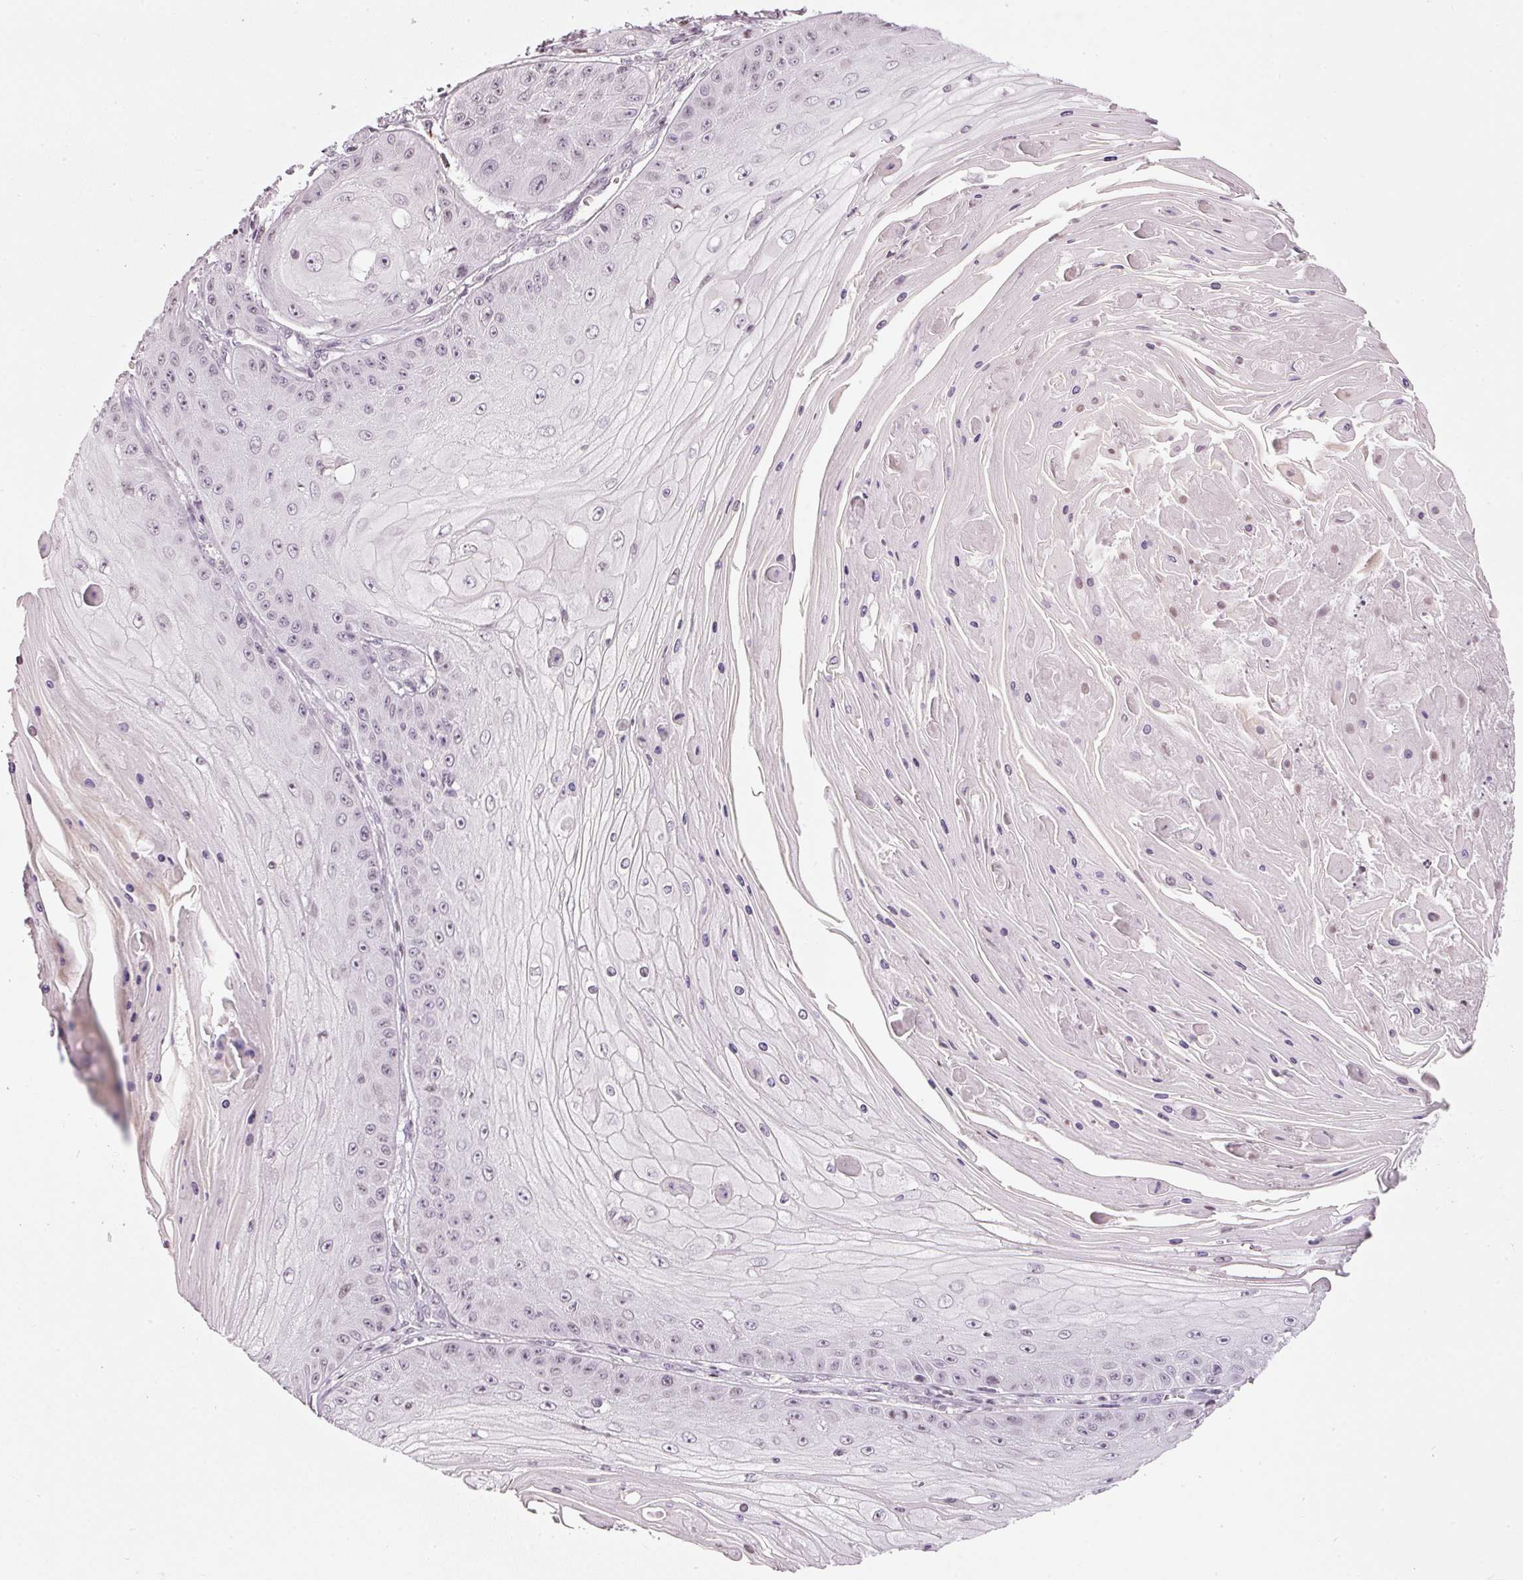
{"staining": {"intensity": "weak", "quantity": "<25%", "location": "nuclear"}, "tissue": "skin cancer", "cell_type": "Tumor cells", "image_type": "cancer", "snomed": [{"axis": "morphology", "description": "Squamous cell carcinoma, NOS"}, {"axis": "topography", "description": "Skin"}], "caption": "High power microscopy histopathology image of an IHC histopathology image of skin squamous cell carcinoma, revealing no significant expression in tumor cells.", "gene": "NRDE2", "patient": {"sex": "male", "age": 70}}